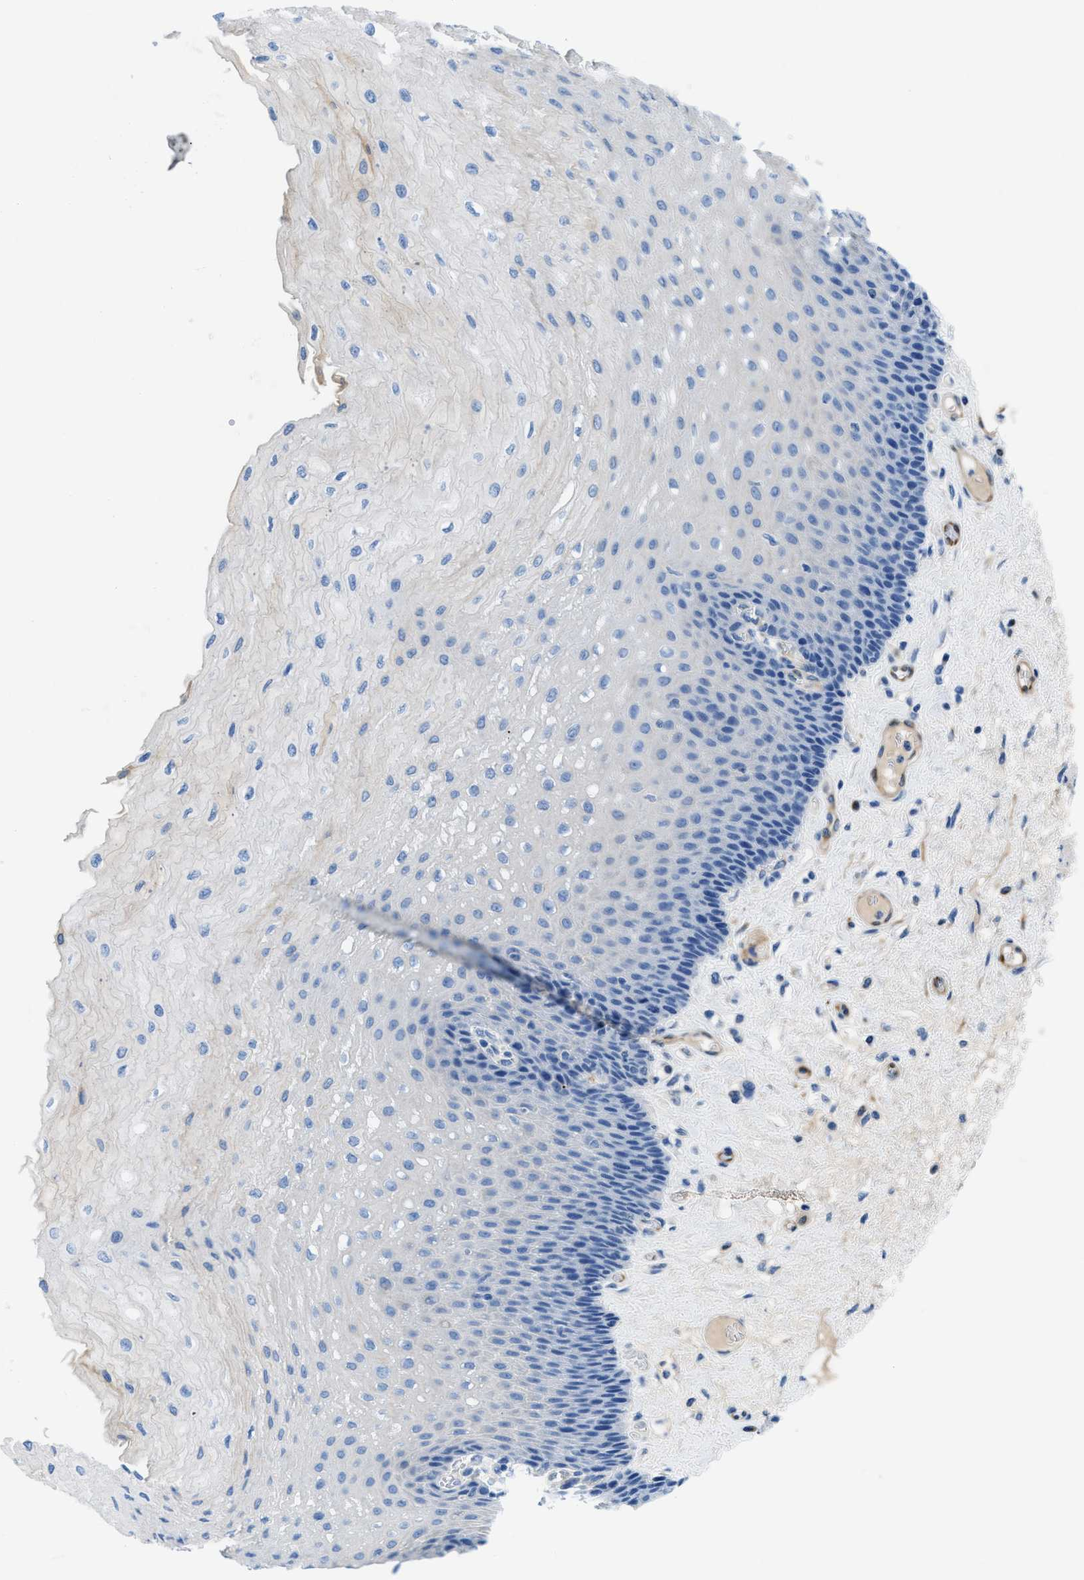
{"staining": {"intensity": "negative", "quantity": "none", "location": "none"}, "tissue": "esophagus", "cell_type": "Squamous epithelial cells", "image_type": "normal", "snomed": [{"axis": "morphology", "description": "Normal tissue, NOS"}, {"axis": "topography", "description": "Esophagus"}], "caption": "DAB immunohistochemical staining of benign esophagus shows no significant positivity in squamous epithelial cells. The staining was performed using DAB to visualize the protein expression in brown, while the nuclei were stained in blue with hematoxylin (Magnification: 20x).", "gene": "XCR1", "patient": {"sex": "female", "age": 72}}